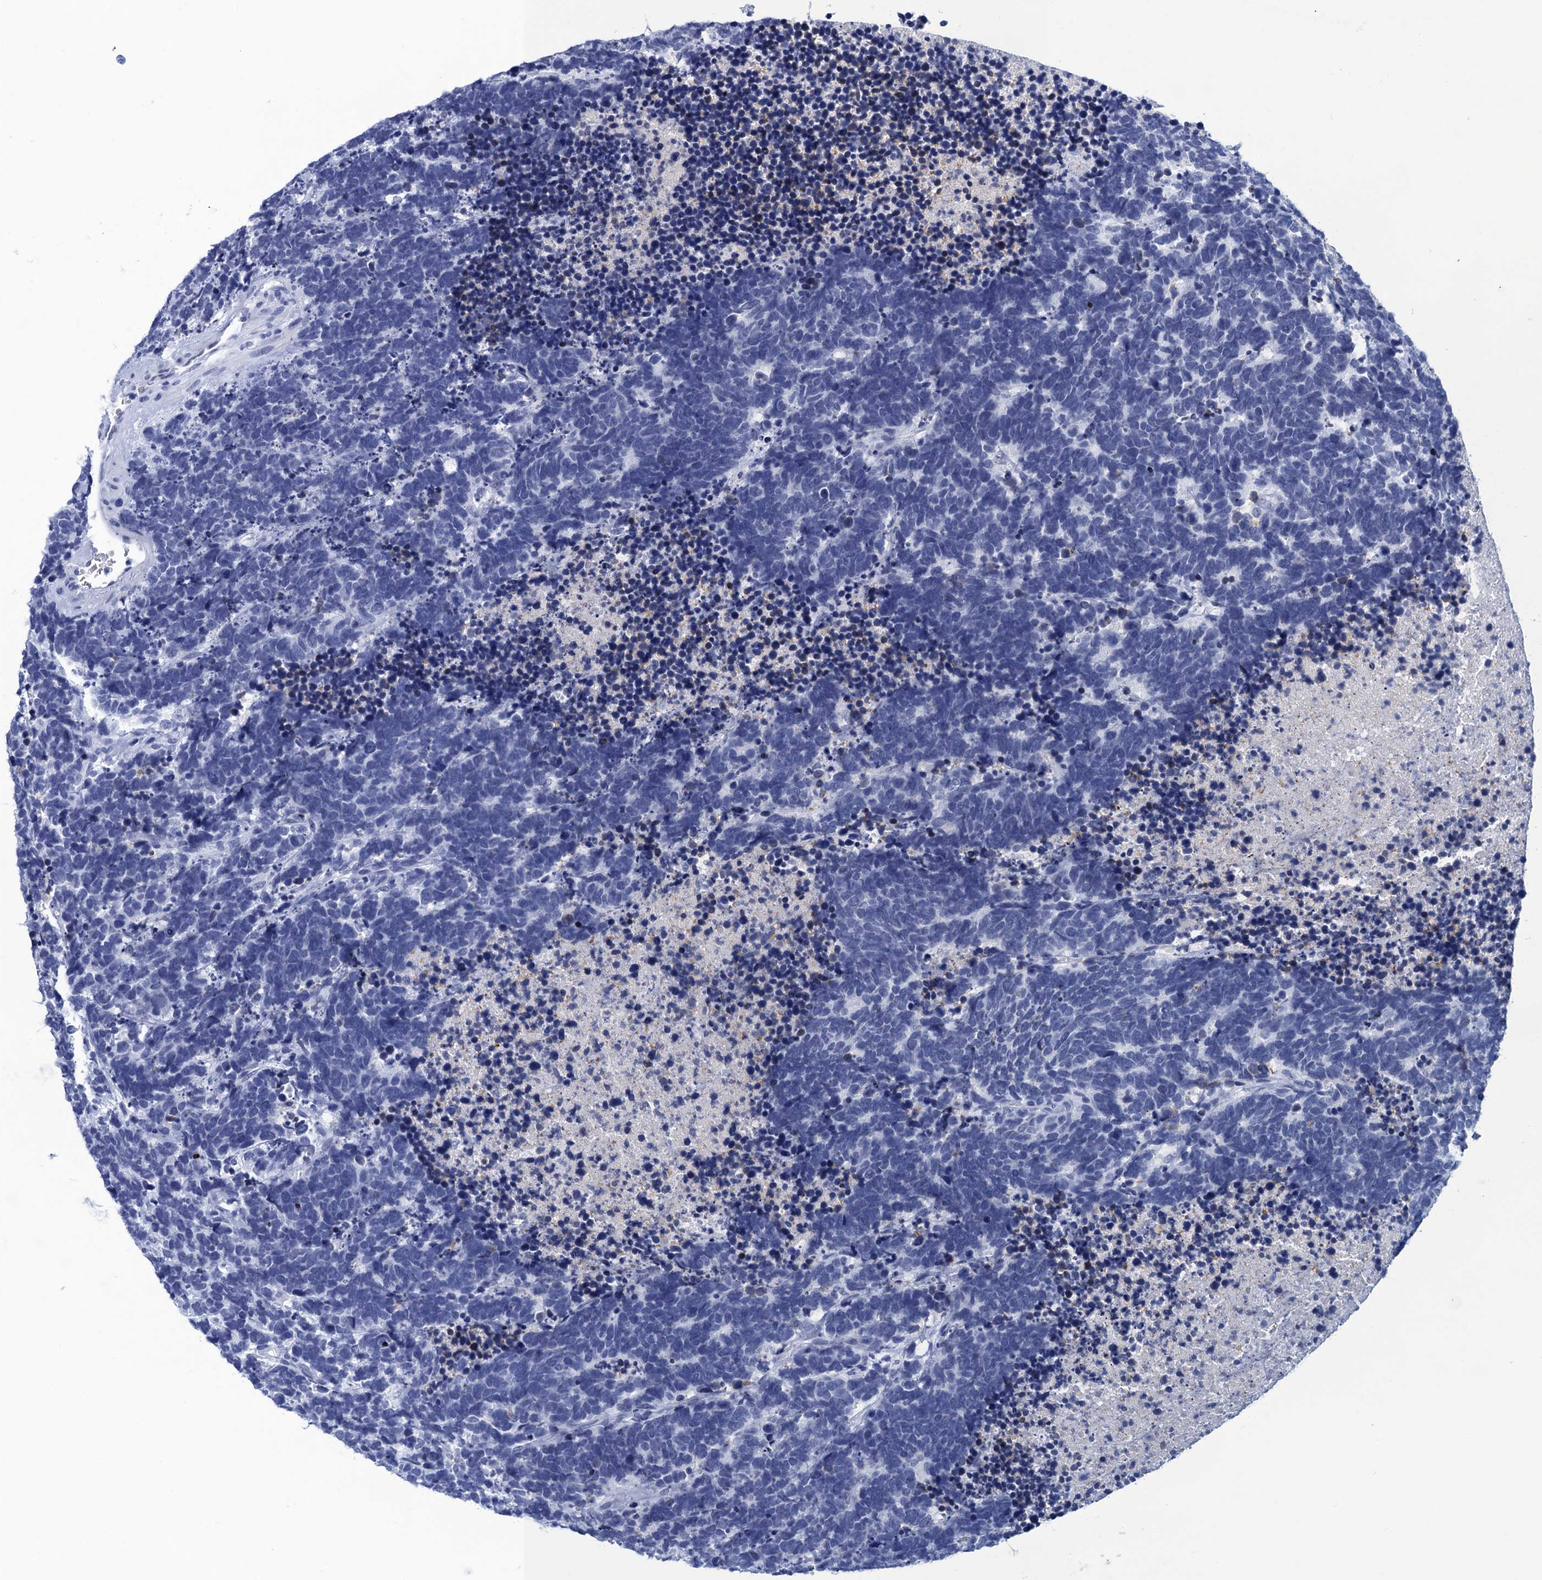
{"staining": {"intensity": "negative", "quantity": "none", "location": "none"}, "tissue": "carcinoid", "cell_type": "Tumor cells", "image_type": "cancer", "snomed": [{"axis": "morphology", "description": "Carcinoma, NOS"}, {"axis": "morphology", "description": "Carcinoid, malignant, NOS"}, {"axis": "topography", "description": "Urinary bladder"}], "caption": "The photomicrograph shows no staining of tumor cells in carcinoma.", "gene": "METTL25", "patient": {"sex": "male", "age": 57}}